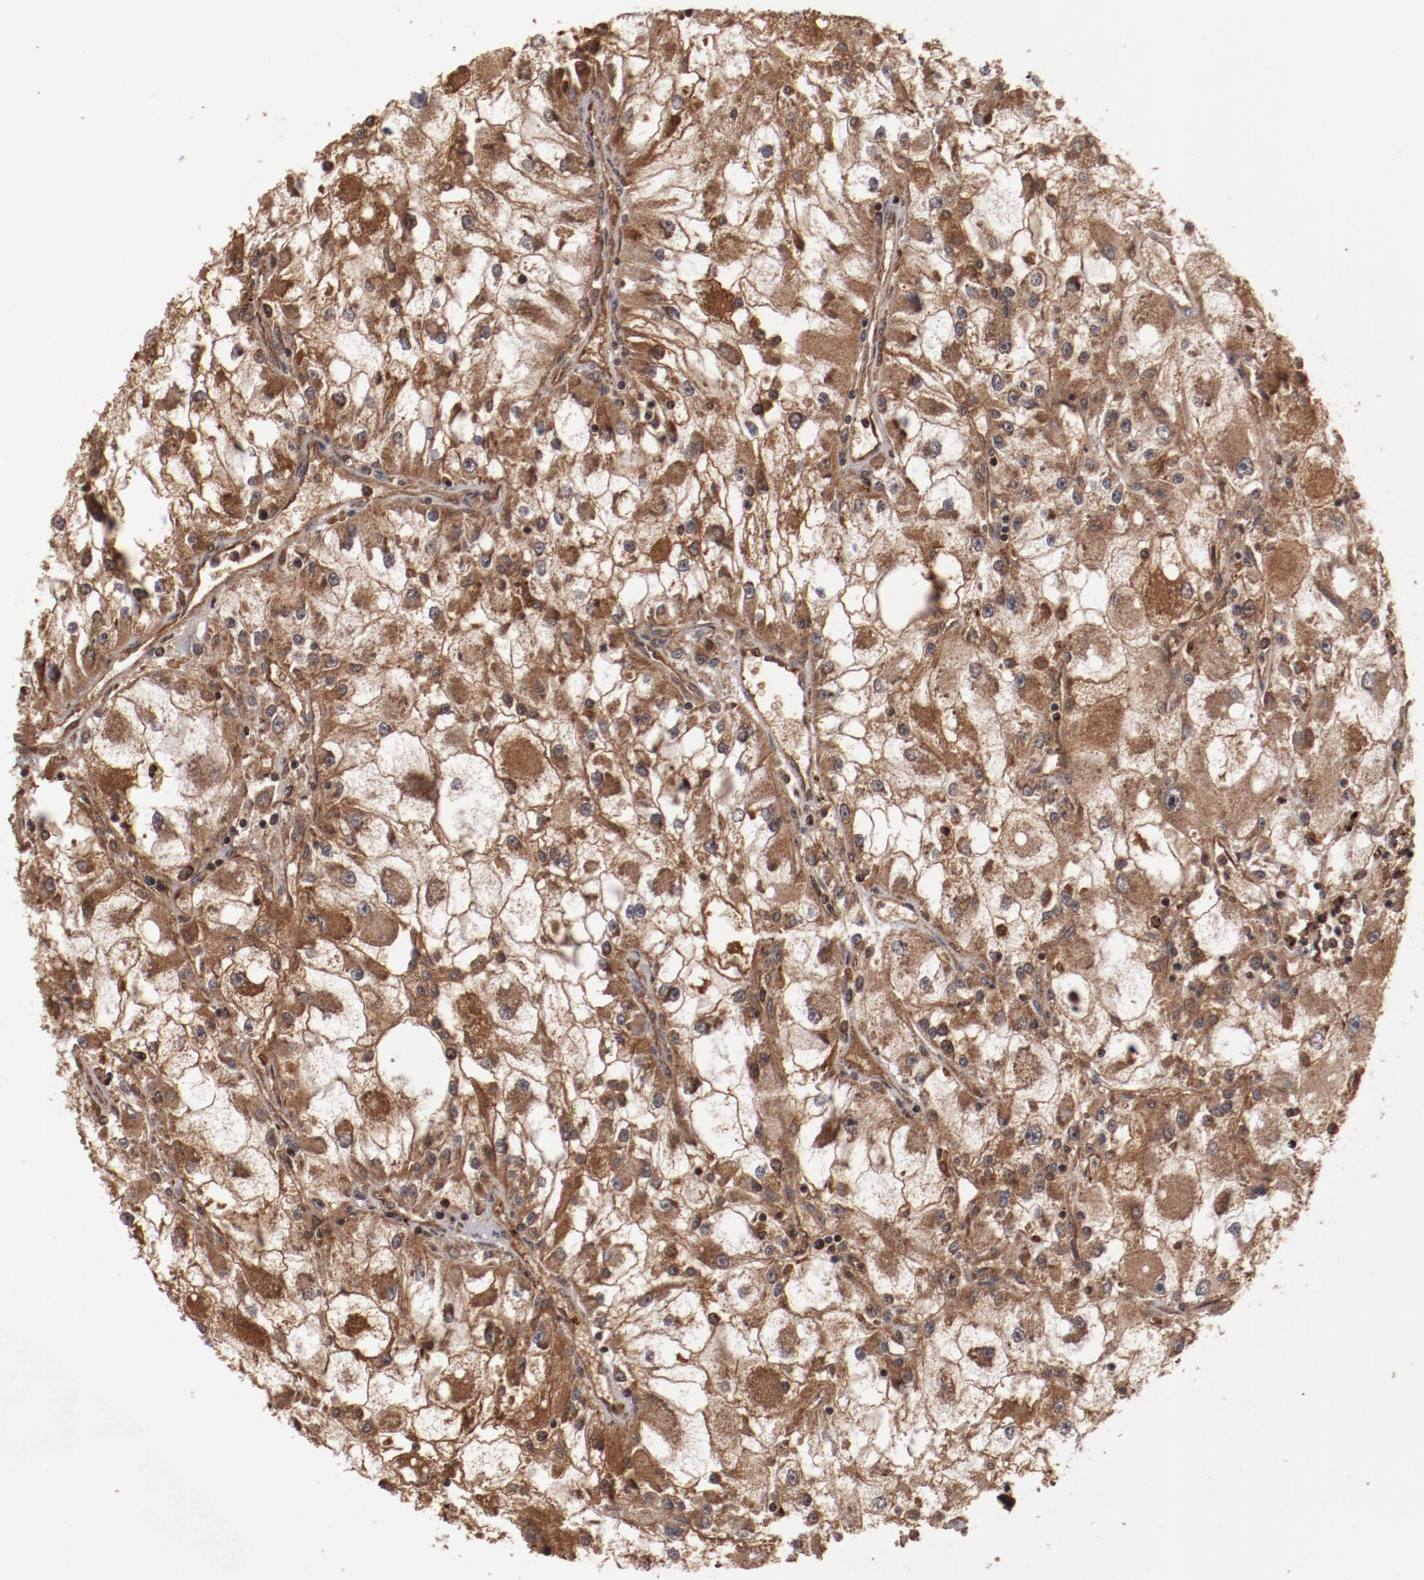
{"staining": {"intensity": "strong", "quantity": ">75%", "location": "cytoplasmic/membranous"}, "tissue": "renal cancer", "cell_type": "Tumor cells", "image_type": "cancer", "snomed": [{"axis": "morphology", "description": "Adenocarcinoma, NOS"}, {"axis": "topography", "description": "Kidney"}], "caption": "Renal adenocarcinoma stained with DAB (3,3'-diaminobenzidine) IHC displays high levels of strong cytoplasmic/membranous expression in about >75% of tumor cells.", "gene": "TENM1", "patient": {"sex": "female", "age": 73}}